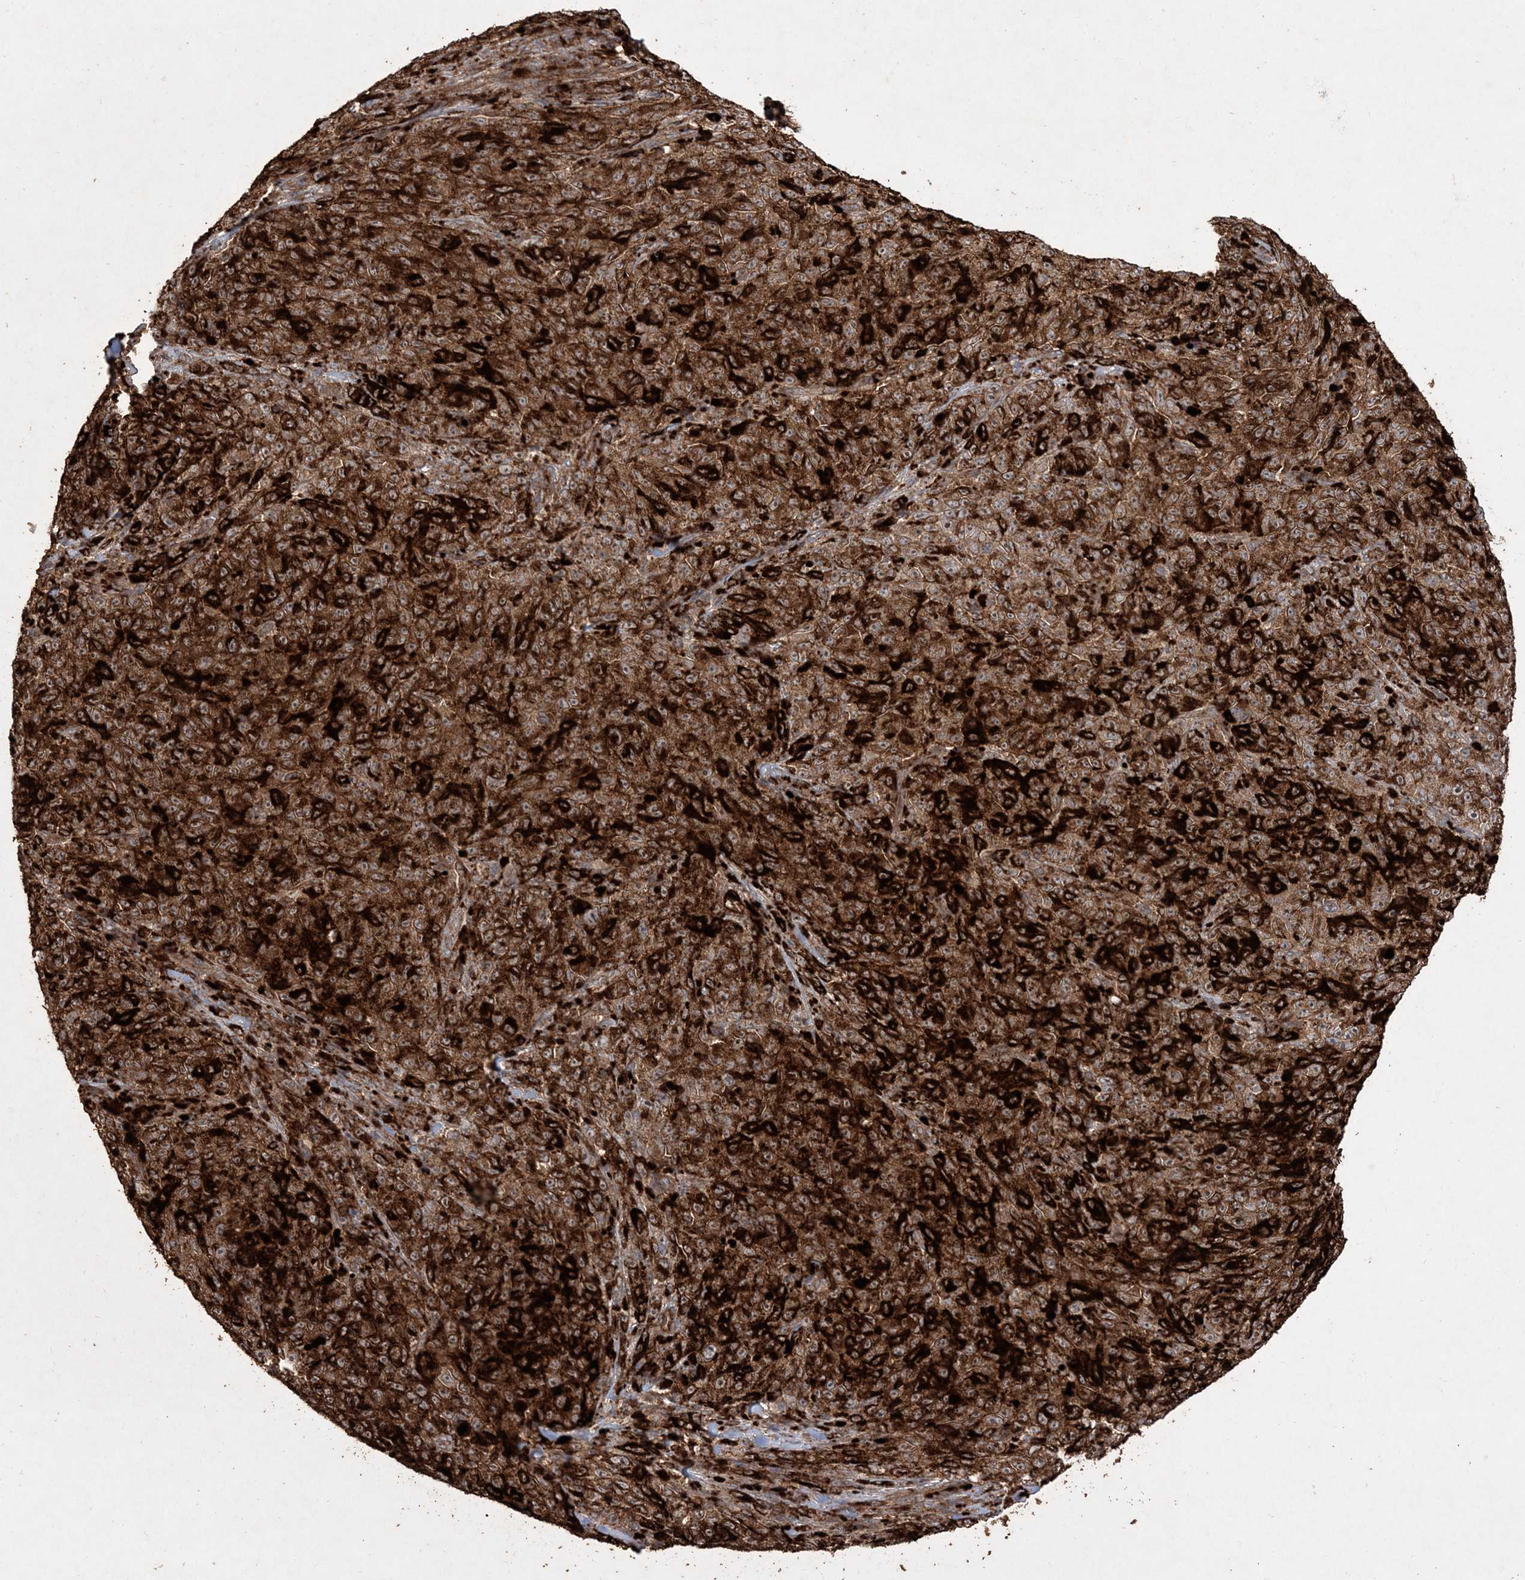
{"staining": {"intensity": "strong", "quantity": ">75%", "location": "cytoplasmic/membranous"}, "tissue": "melanoma", "cell_type": "Tumor cells", "image_type": "cancer", "snomed": [{"axis": "morphology", "description": "Malignant melanoma, NOS"}, {"axis": "topography", "description": "Skin"}], "caption": "Immunohistochemistry (IHC) staining of melanoma, which shows high levels of strong cytoplasmic/membranous staining in approximately >75% of tumor cells indicating strong cytoplasmic/membranous protein expression. The staining was performed using DAB (brown) for protein detection and nuclei were counterstained in hematoxylin (blue).", "gene": "TTC7A", "patient": {"sex": "female", "age": 82}}